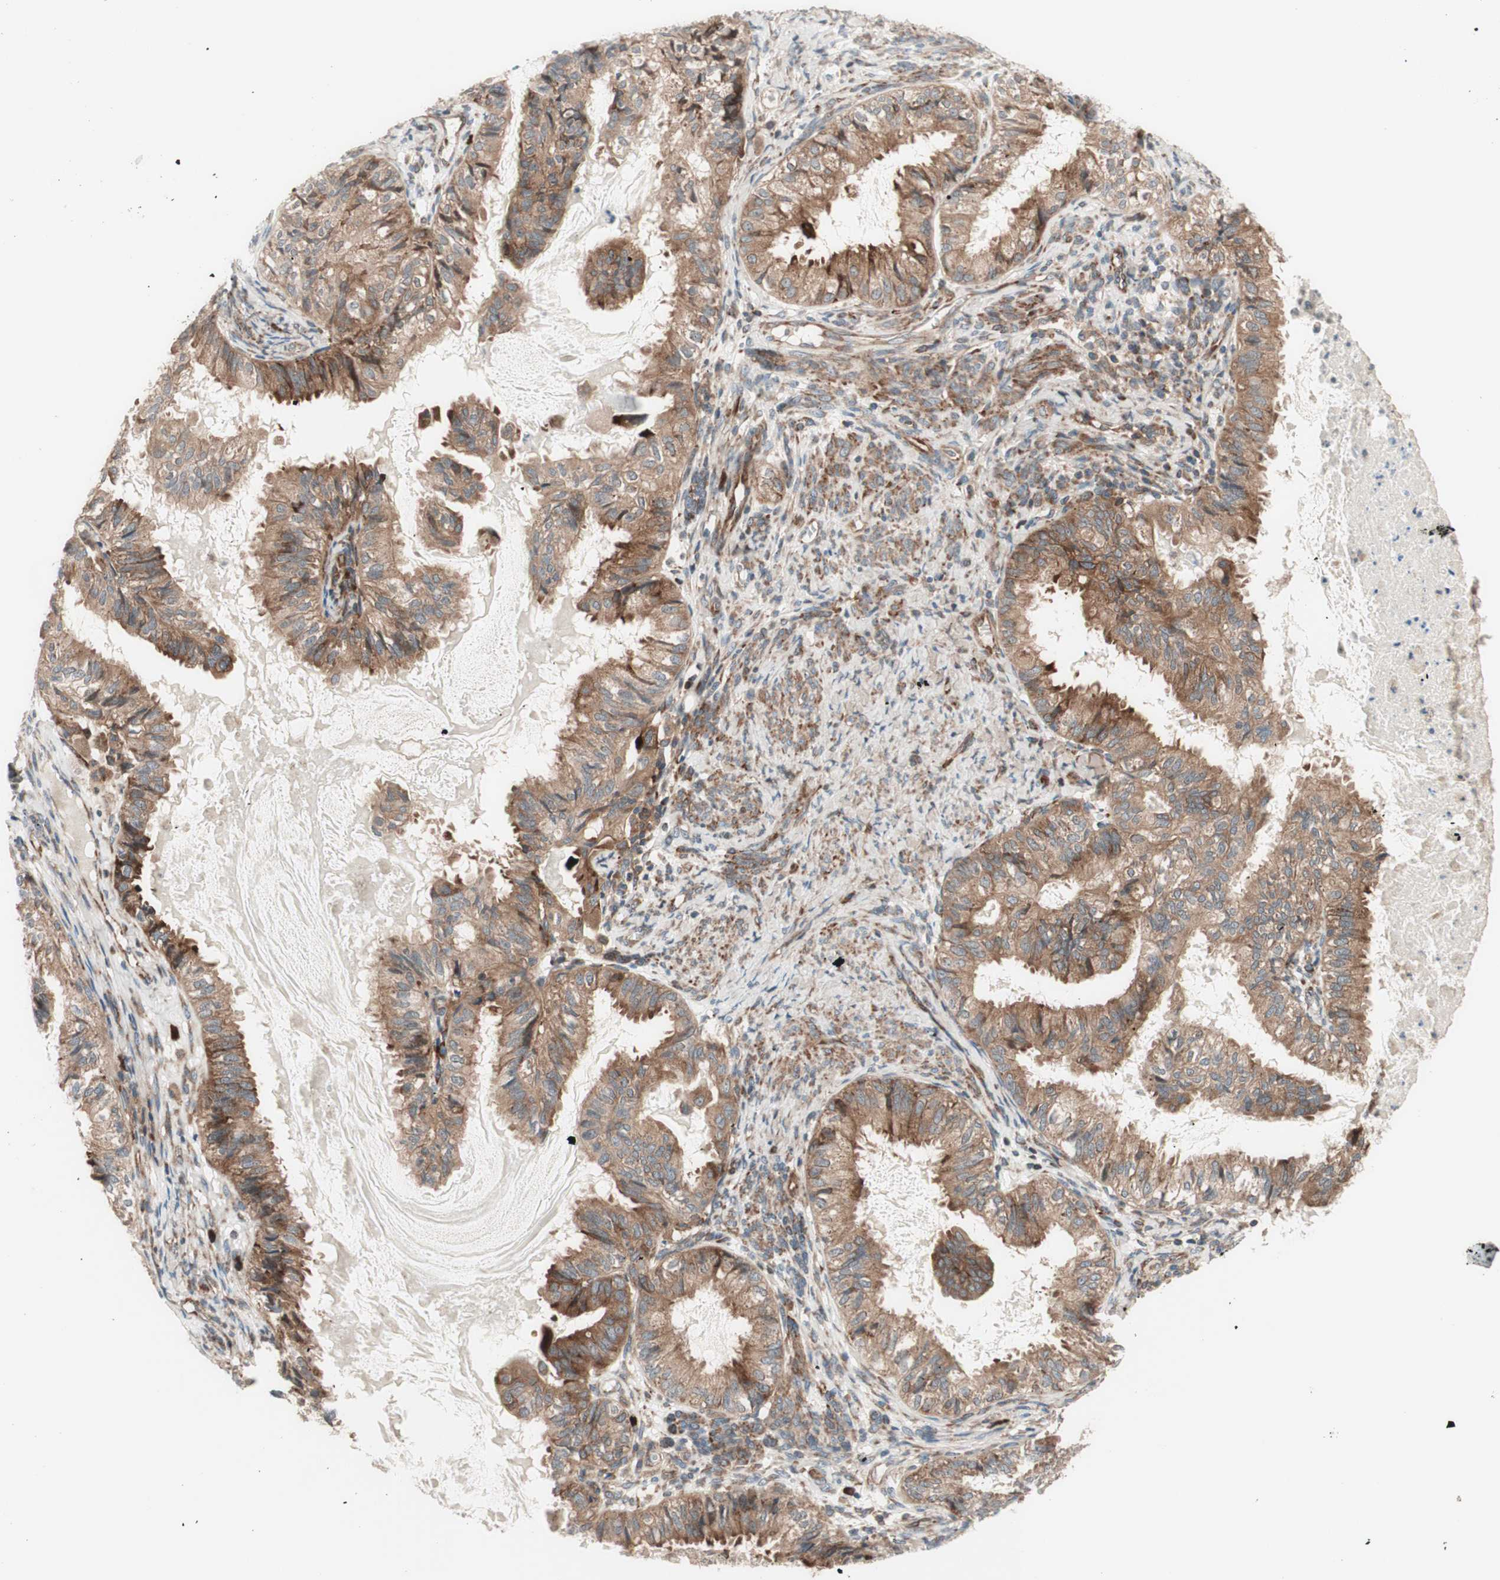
{"staining": {"intensity": "moderate", "quantity": ">75%", "location": "cytoplasmic/membranous"}, "tissue": "cervical cancer", "cell_type": "Tumor cells", "image_type": "cancer", "snomed": [{"axis": "morphology", "description": "Normal tissue, NOS"}, {"axis": "morphology", "description": "Adenocarcinoma, NOS"}, {"axis": "topography", "description": "Cervix"}, {"axis": "topography", "description": "Endometrium"}], "caption": "Tumor cells reveal medium levels of moderate cytoplasmic/membranous expression in about >75% of cells in human adenocarcinoma (cervical).", "gene": "CCN4", "patient": {"sex": "female", "age": 86}}